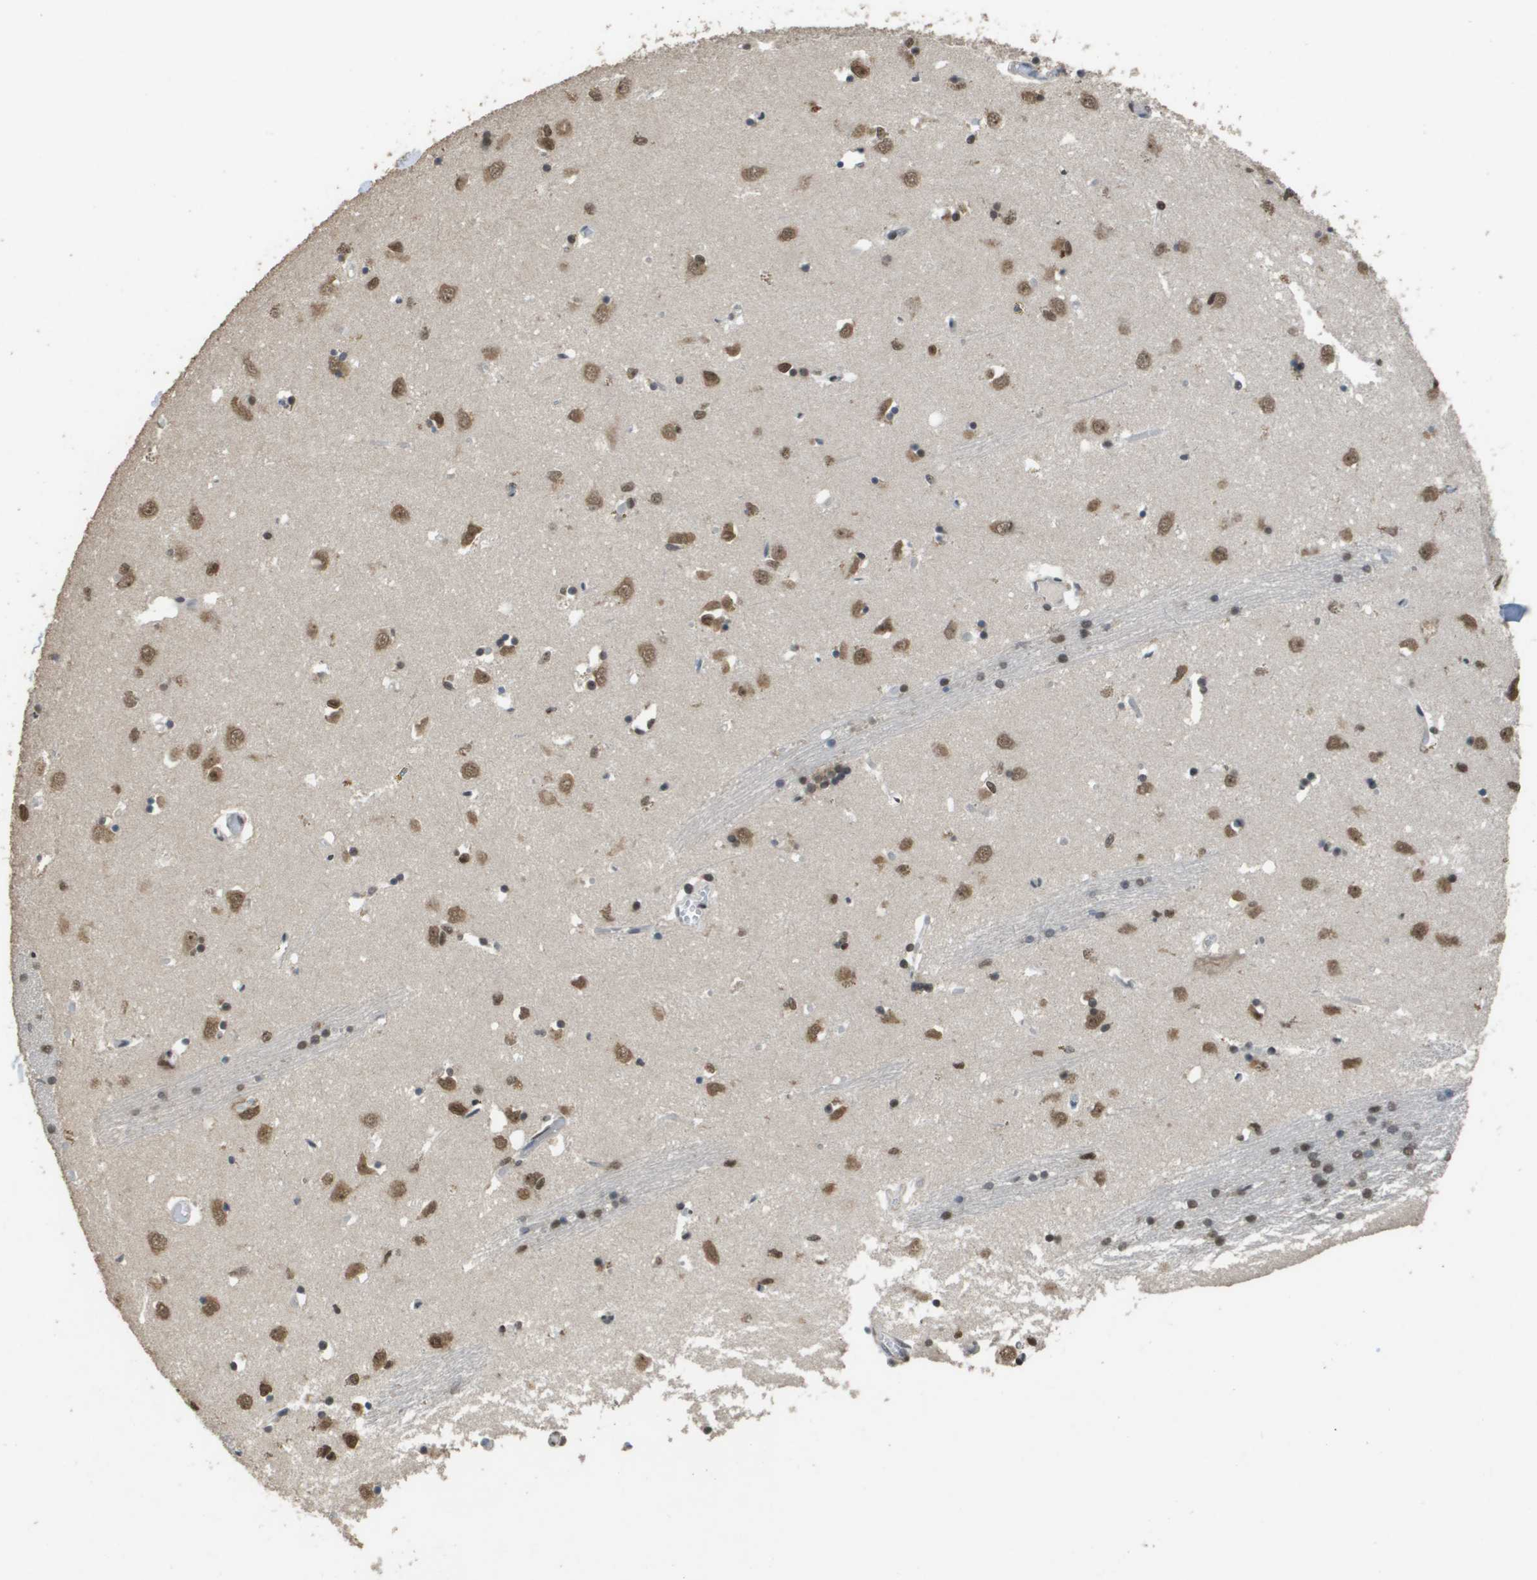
{"staining": {"intensity": "moderate", "quantity": "25%-75%", "location": "nuclear"}, "tissue": "caudate", "cell_type": "Glial cells", "image_type": "normal", "snomed": [{"axis": "morphology", "description": "Normal tissue, NOS"}, {"axis": "topography", "description": "Lateral ventricle wall"}], "caption": "The immunohistochemical stain shows moderate nuclear staining in glial cells of unremarkable caudate.", "gene": "KAT5", "patient": {"sex": "female", "age": 19}}